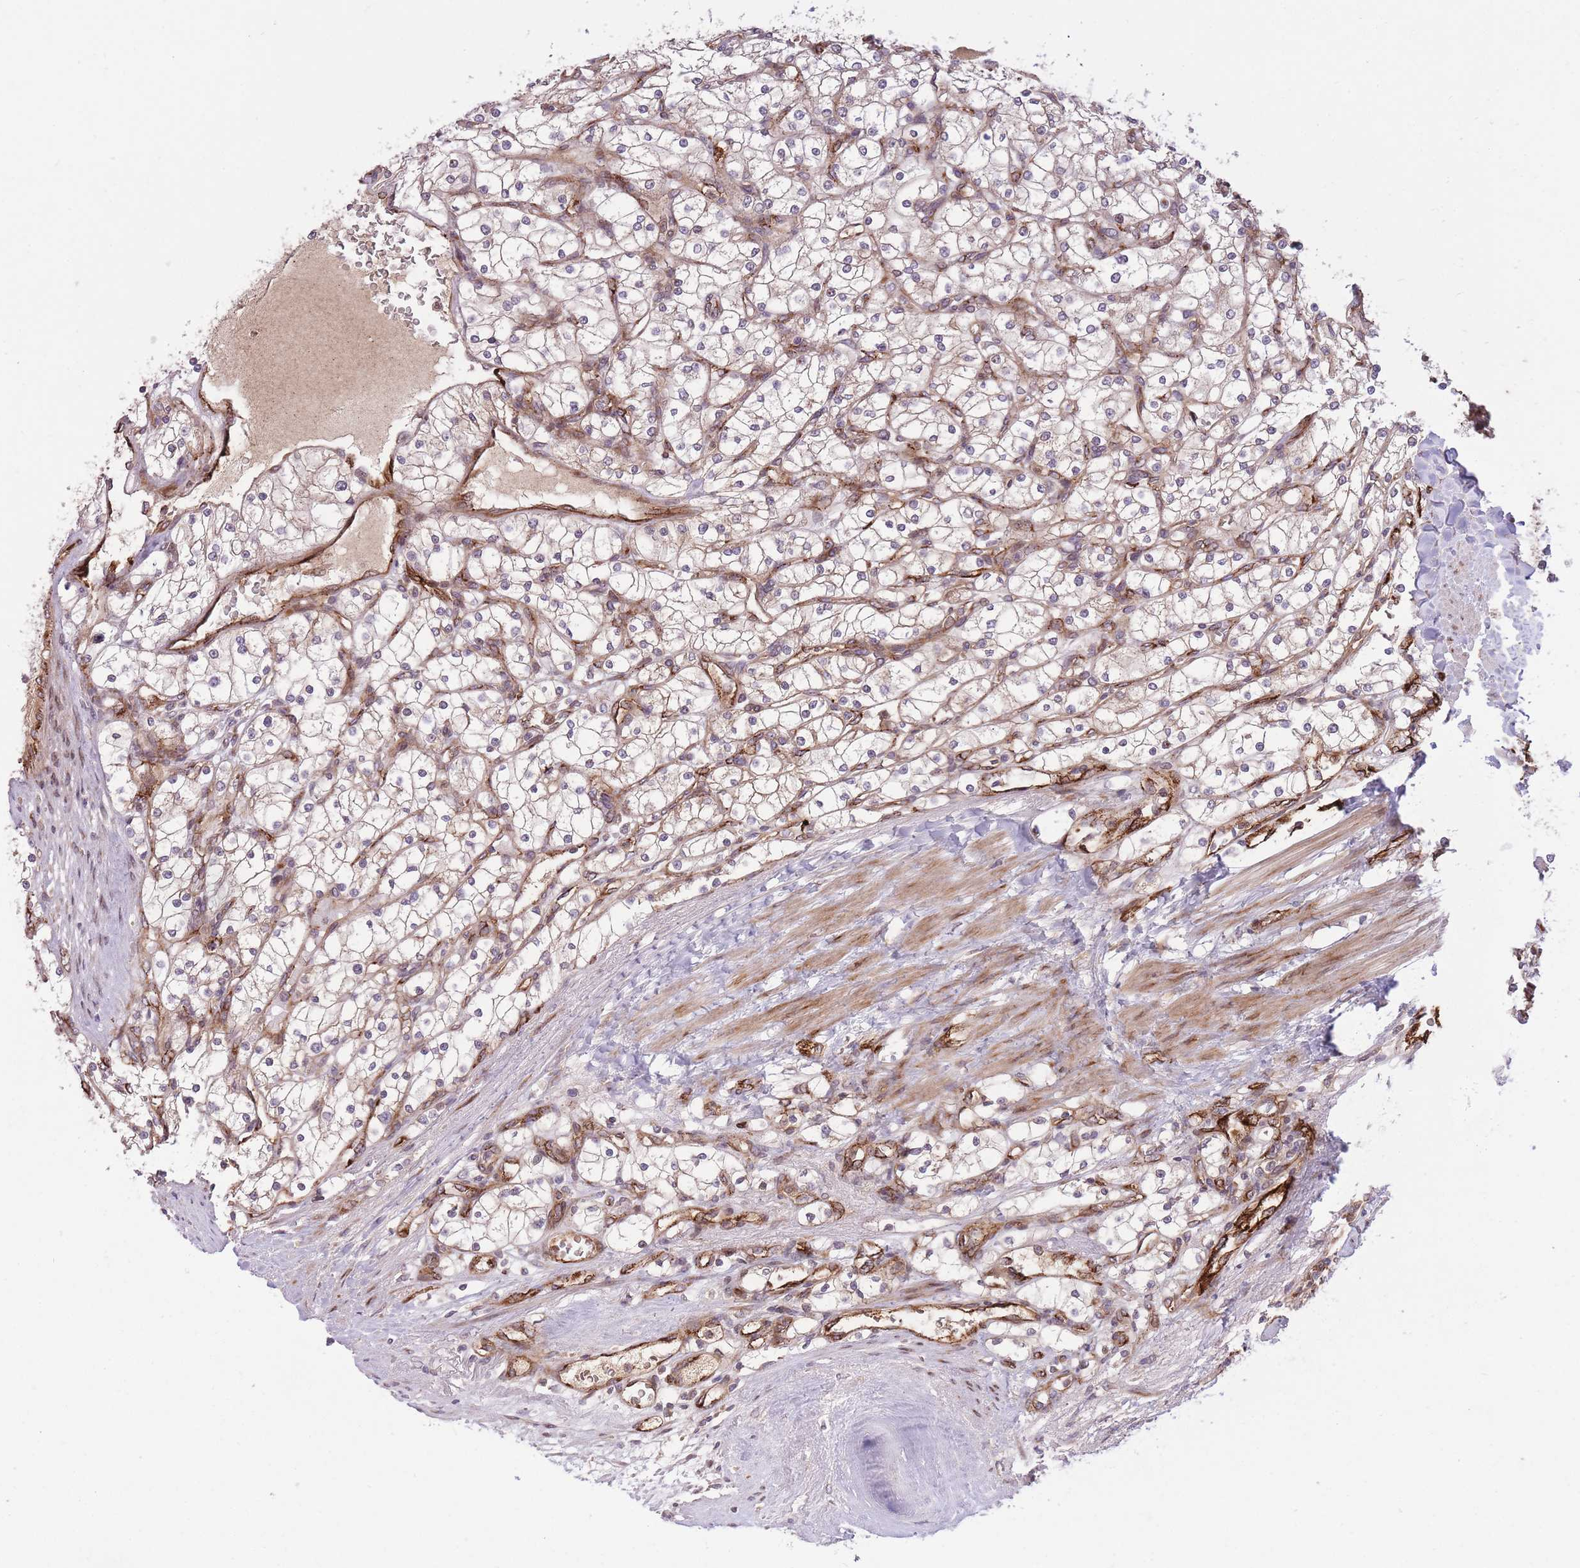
{"staining": {"intensity": "negative", "quantity": "none", "location": "none"}, "tissue": "renal cancer", "cell_type": "Tumor cells", "image_type": "cancer", "snomed": [{"axis": "morphology", "description": "Adenocarcinoma, NOS"}, {"axis": "topography", "description": "Kidney"}], "caption": "The image reveals no significant positivity in tumor cells of renal cancer.", "gene": "CISH", "patient": {"sex": "male", "age": 80}}